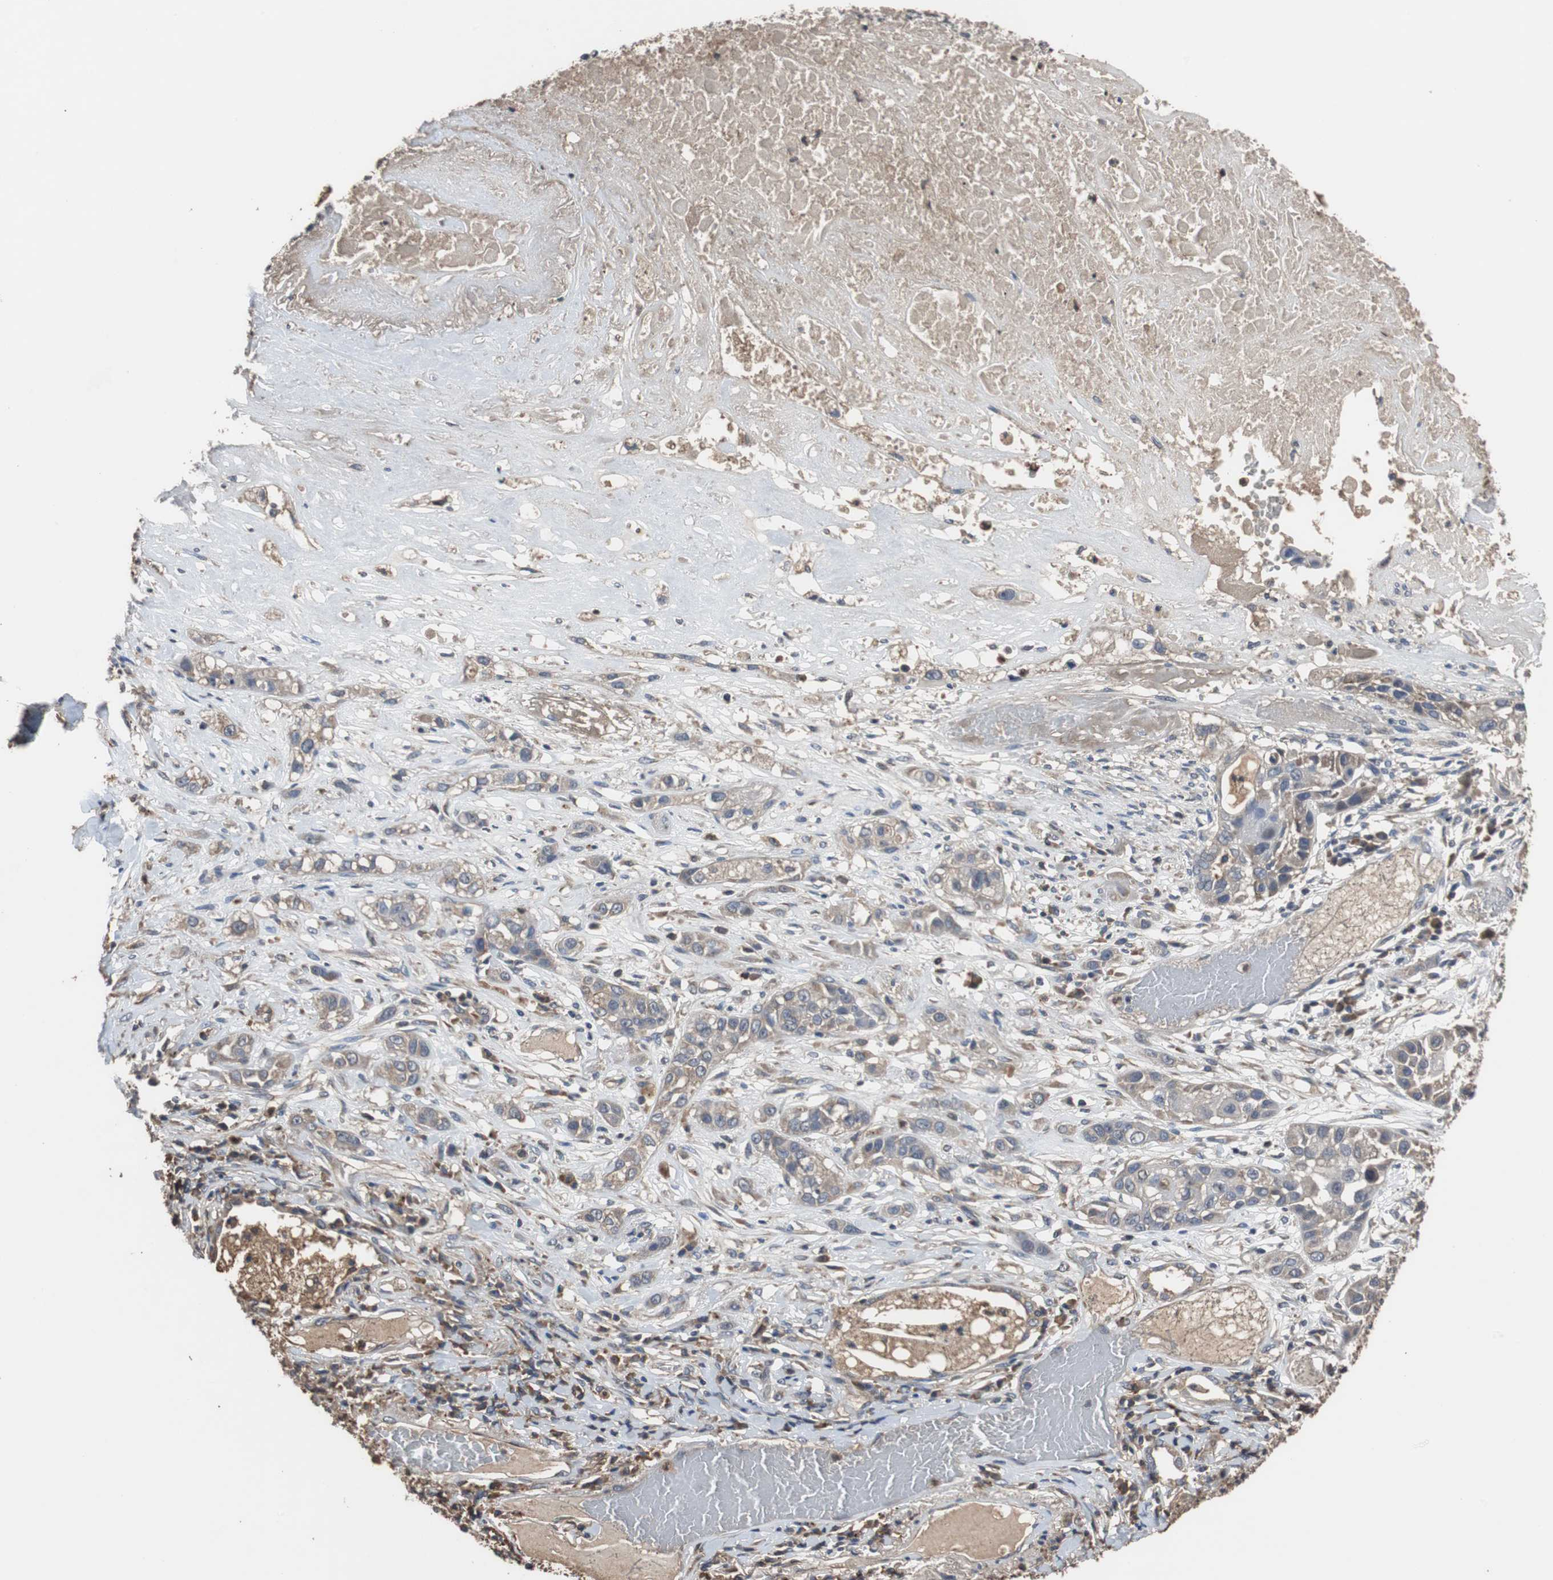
{"staining": {"intensity": "weak", "quantity": "25%-75%", "location": "cytoplasmic/membranous"}, "tissue": "lung cancer", "cell_type": "Tumor cells", "image_type": "cancer", "snomed": [{"axis": "morphology", "description": "Squamous cell carcinoma, NOS"}, {"axis": "topography", "description": "Lung"}], "caption": "Brown immunohistochemical staining in squamous cell carcinoma (lung) demonstrates weak cytoplasmic/membranous positivity in about 25%-75% of tumor cells.", "gene": "SCIMP", "patient": {"sex": "male", "age": 71}}